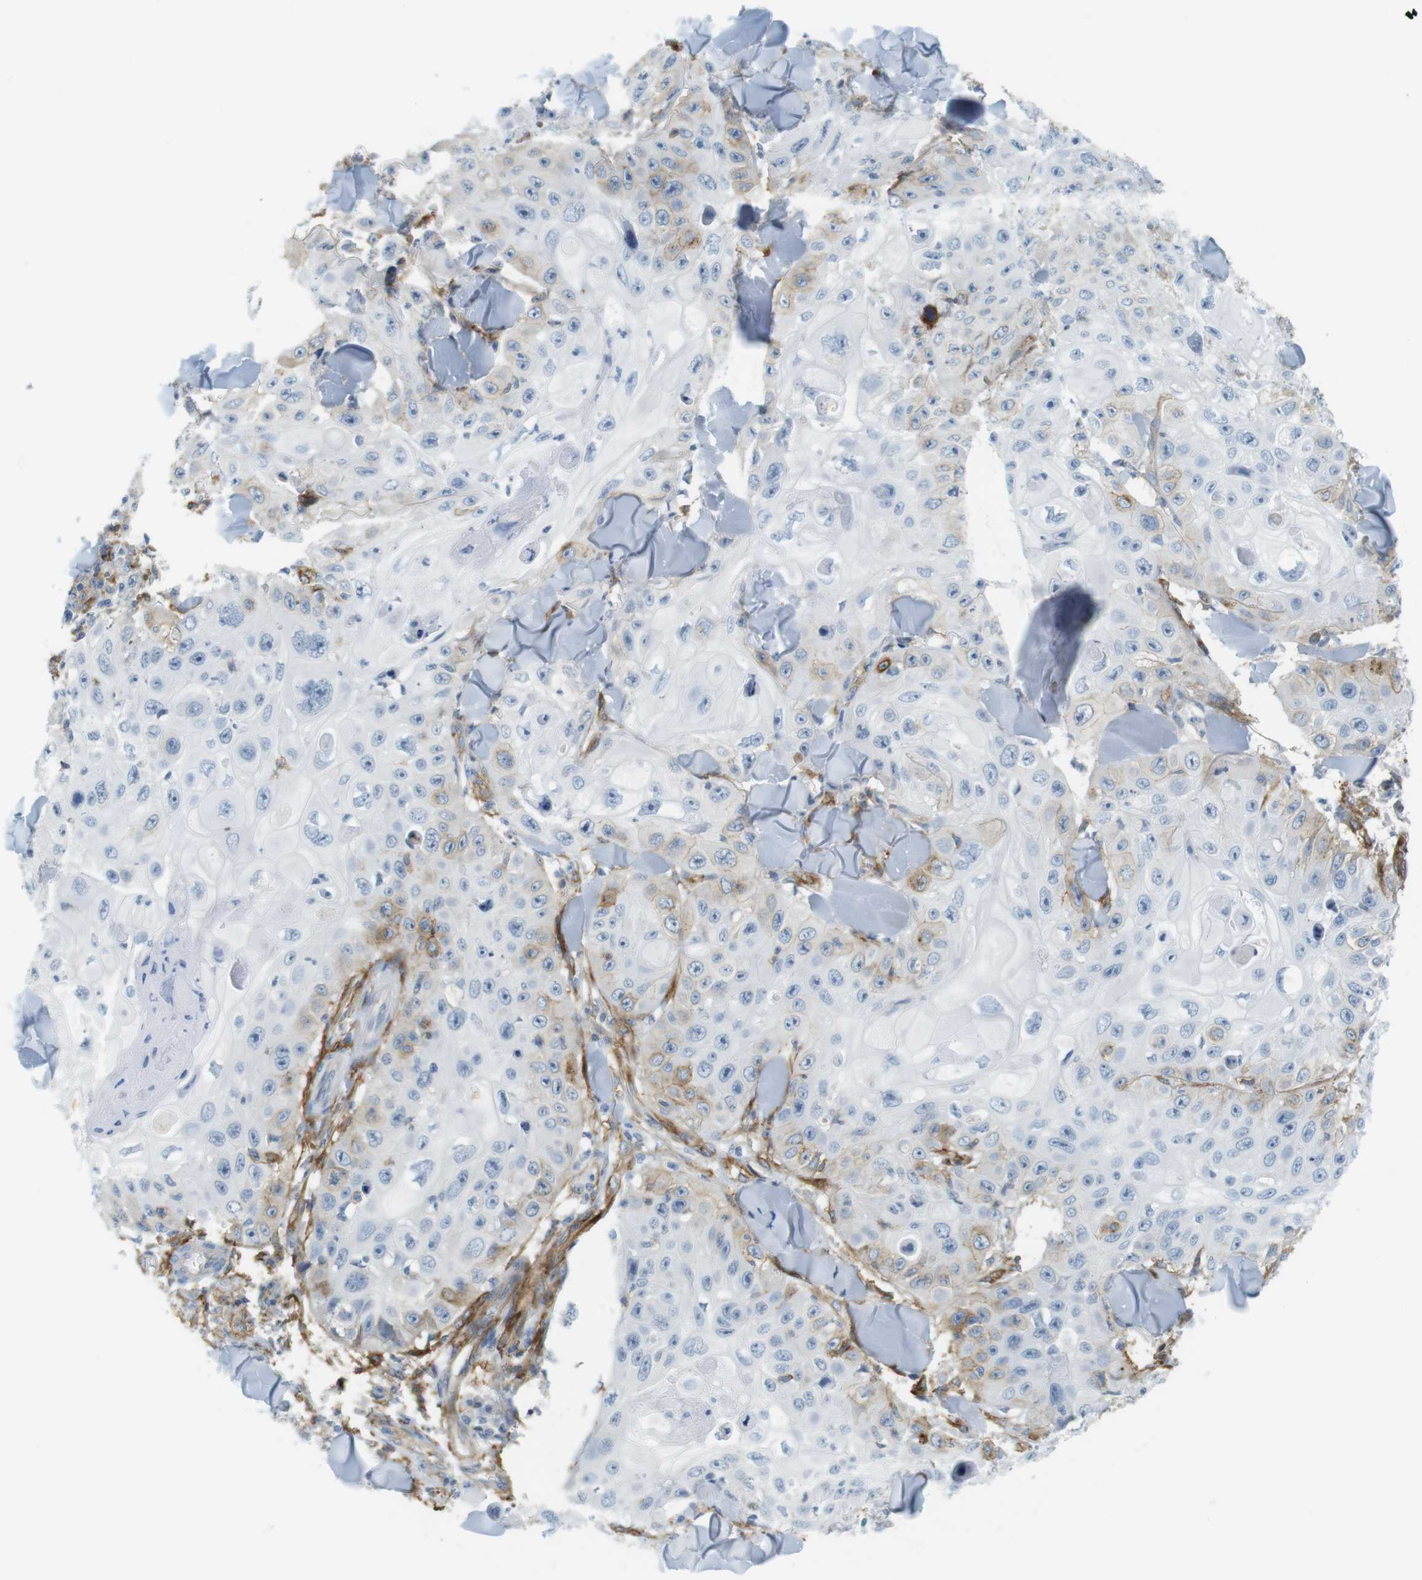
{"staining": {"intensity": "weak", "quantity": "<25%", "location": "cytoplasmic/membranous"}, "tissue": "skin cancer", "cell_type": "Tumor cells", "image_type": "cancer", "snomed": [{"axis": "morphology", "description": "Squamous cell carcinoma, NOS"}, {"axis": "topography", "description": "Skin"}], "caption": "Tumor cells are negative for brown protein staining in skin cancer (squamous cell carcinoma).", "gene": "F2R", "patient": {"sex": "male", "age": 86}}